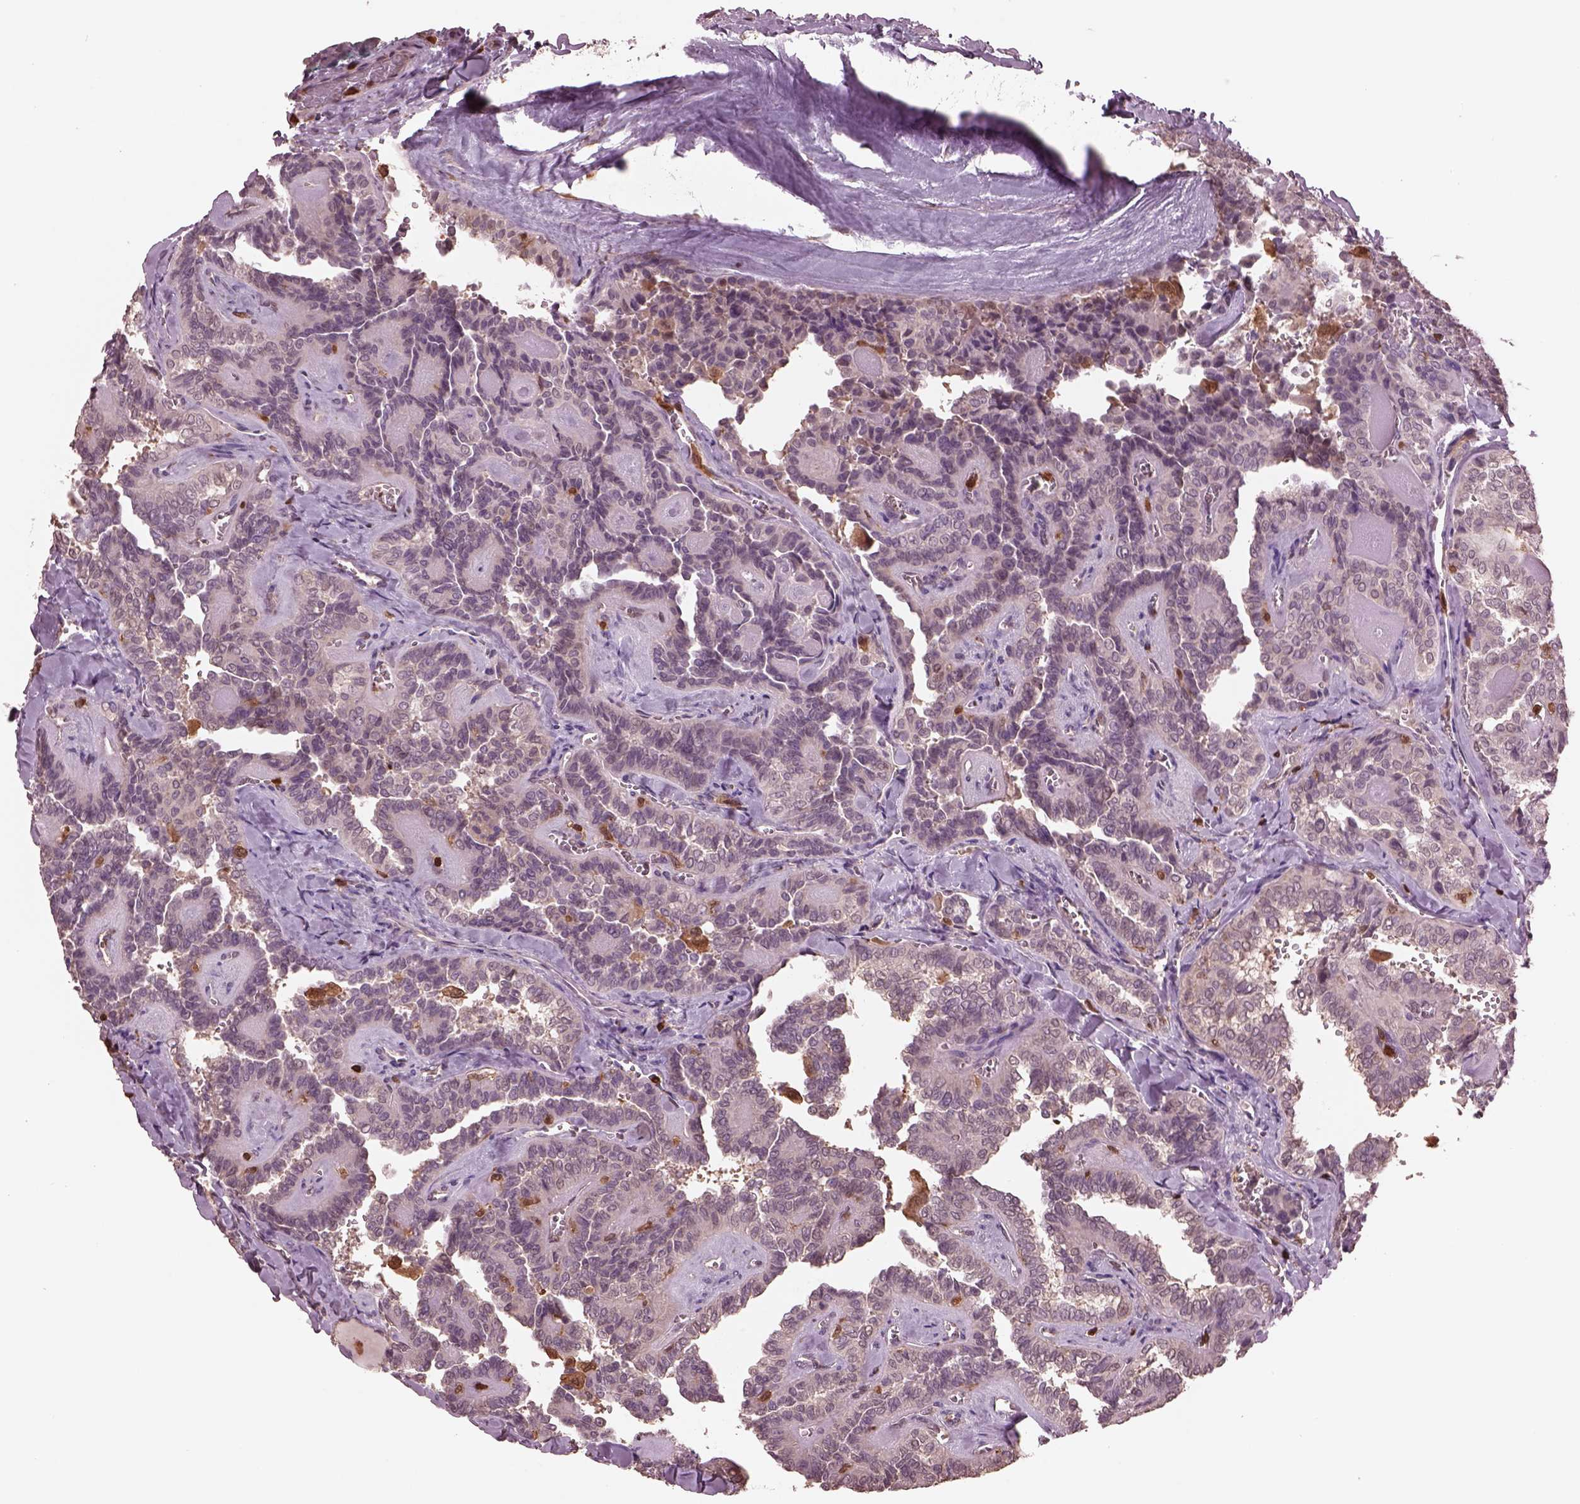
{"staining": {"intensity": "weak", "quantity": ">75%", "location": "cytoplasmic/membranous"}, "tissue": "thyroid cancer", "cell_type": "Tumor cells", "image_type": "cancer", "snomed": [{"axis": "morphology", "description": "Papillary adenocarcinoma, NOS"}, {"axis": "topography", "description": "Thyroid gland"}], "caption": "The photomicrograph shows a brown stain indicating the presence of a protein in the cytoplasmic/membranous of tumor cells in thyroid papillary adenocarcinoma. Using DAB (brown) and hematoxylin (blue) stains, captured at high magnification using brightfield microscopy.", "gene": "IL31RA", "patient": {"sex": "female", "age": 41}}